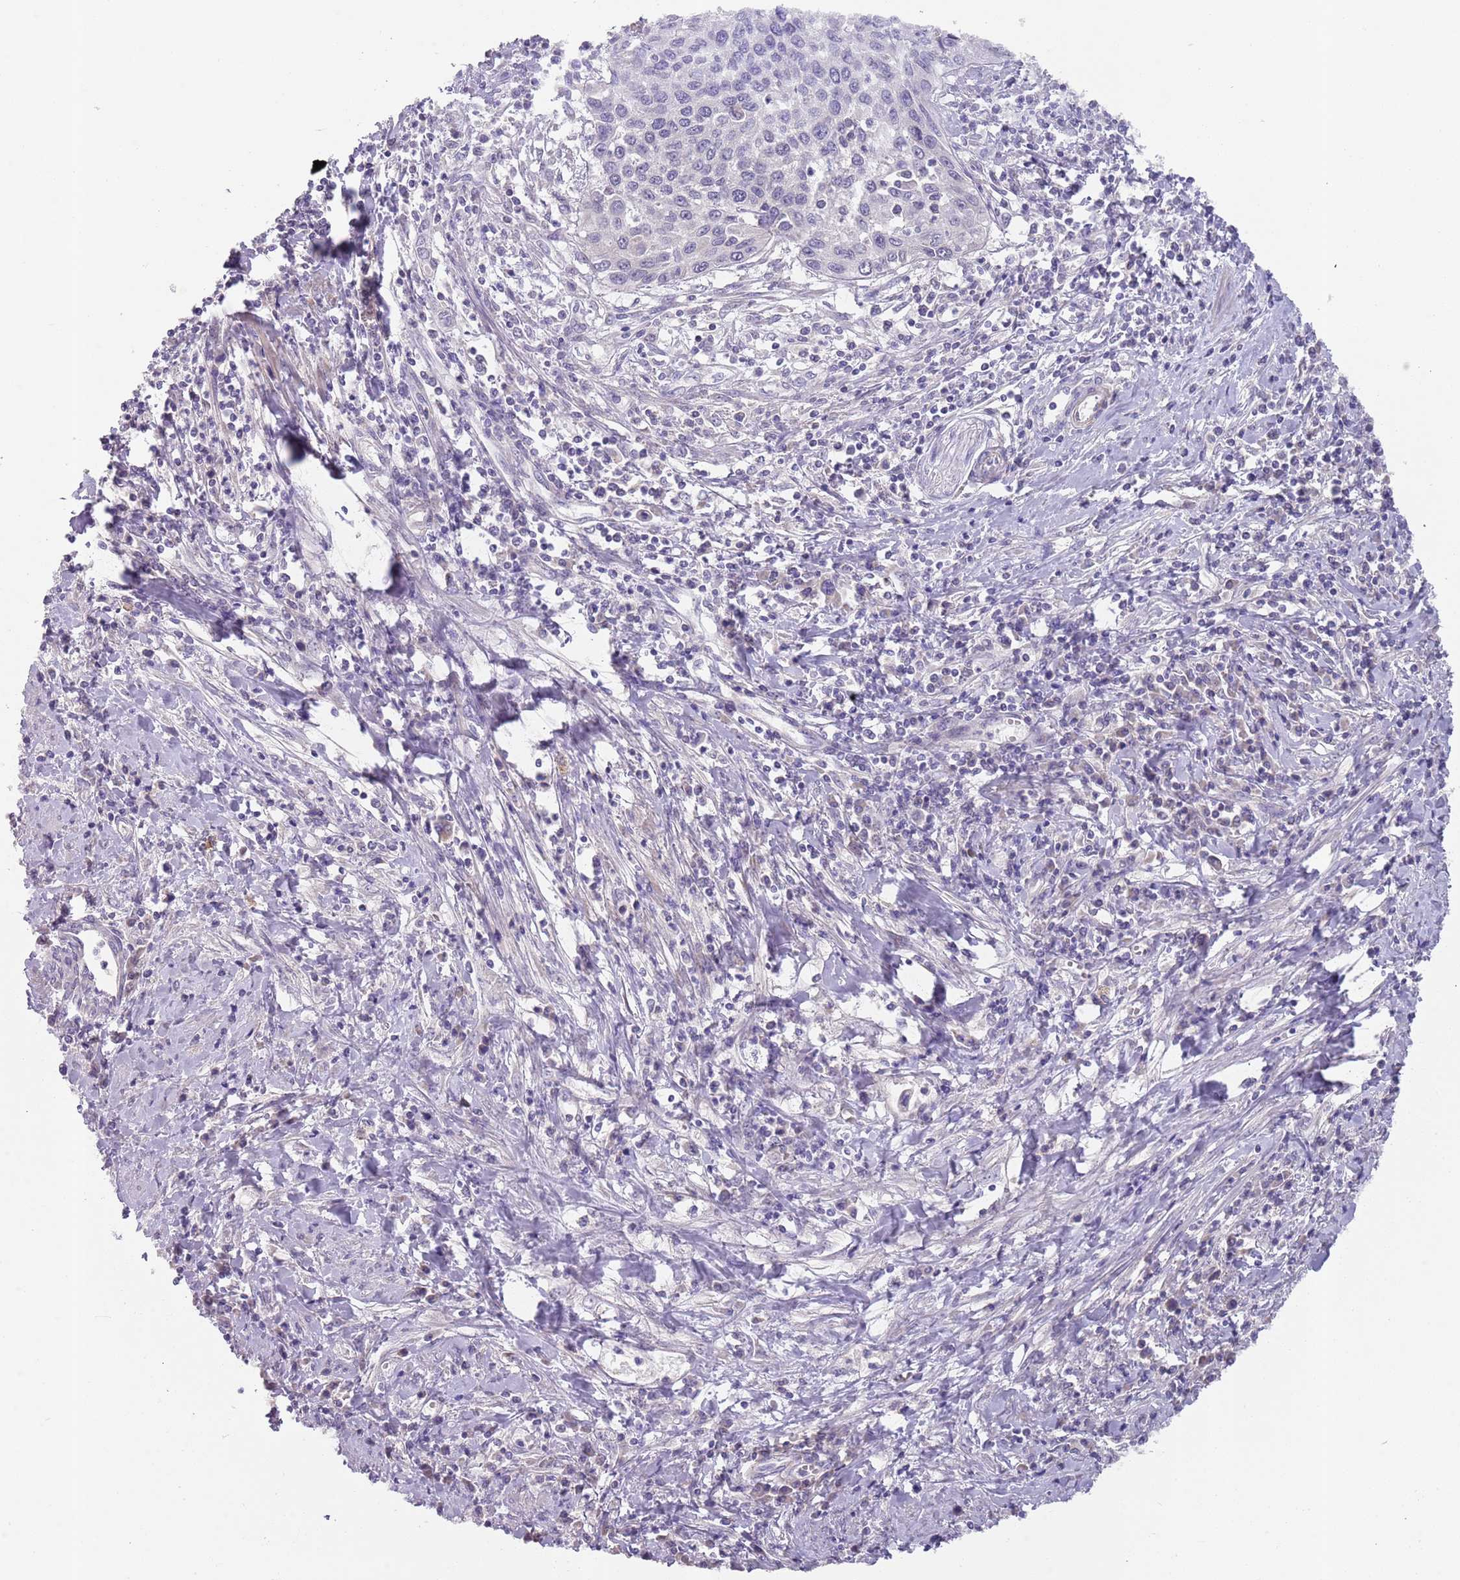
{"staining": {"intensity": "negative", "quantity": "none", "location": "none"}, "tissue": "cervical cancer", "cell_type": "Tumor cells", "image_type": "cancer", "snomed": [{"axis": "morphology", "description": "Squamous cell carcinoma, NOS"}, {"axis": "topography", "description": "Cervix"}], "caption": "Cervical cancer (squamous cell carcinoma) was stained to show a protein in brown. There is no significant positivity in tumor cells.", "gene": "PRAC1", "patient": {"sex": "female", "age": 32}}